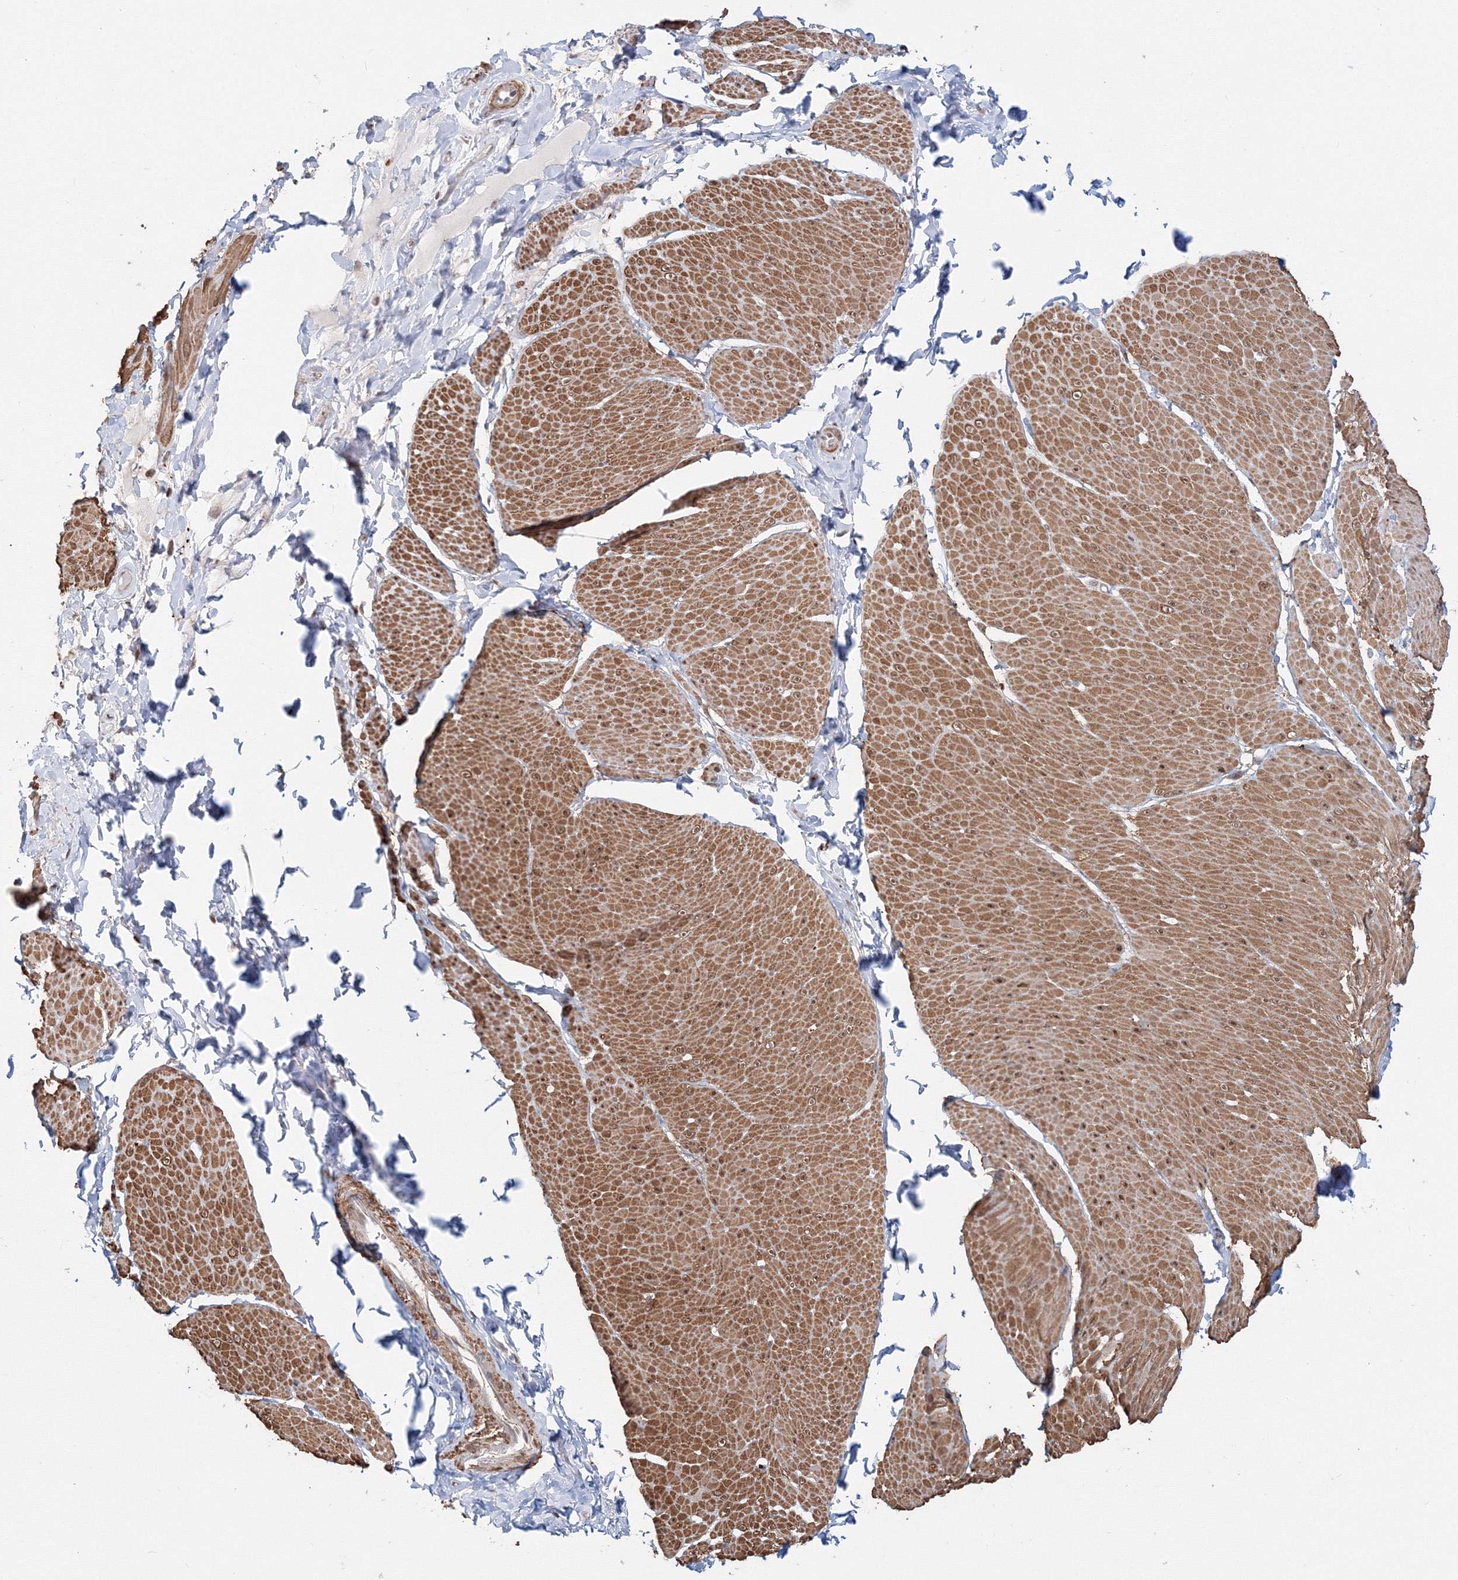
{"staining": {"intensity": "moderate", "quantity": ">75%", "location": "cytoplasmic/membranous"}, "tissue": "smooth muscle", "cell_type": "Smooth muscle cells", "image_type": "normal", "snomed": [{"axis": "morphology", "description": "Urothelial carcinoma, High grade"}, {"axis": "topography", "description": "Urinary bladder"}], "caption": "Immunohistochemical staining of unremarkable smooth muscle reveals moderate cytoplasmic/membranous protein expression in about >75% of smooth muscle cells. (DAB IHC with brightfield microscopy, high magnification).", "gene": "ARHGAP21", "patient": {"sex": "male", "age": 46}}